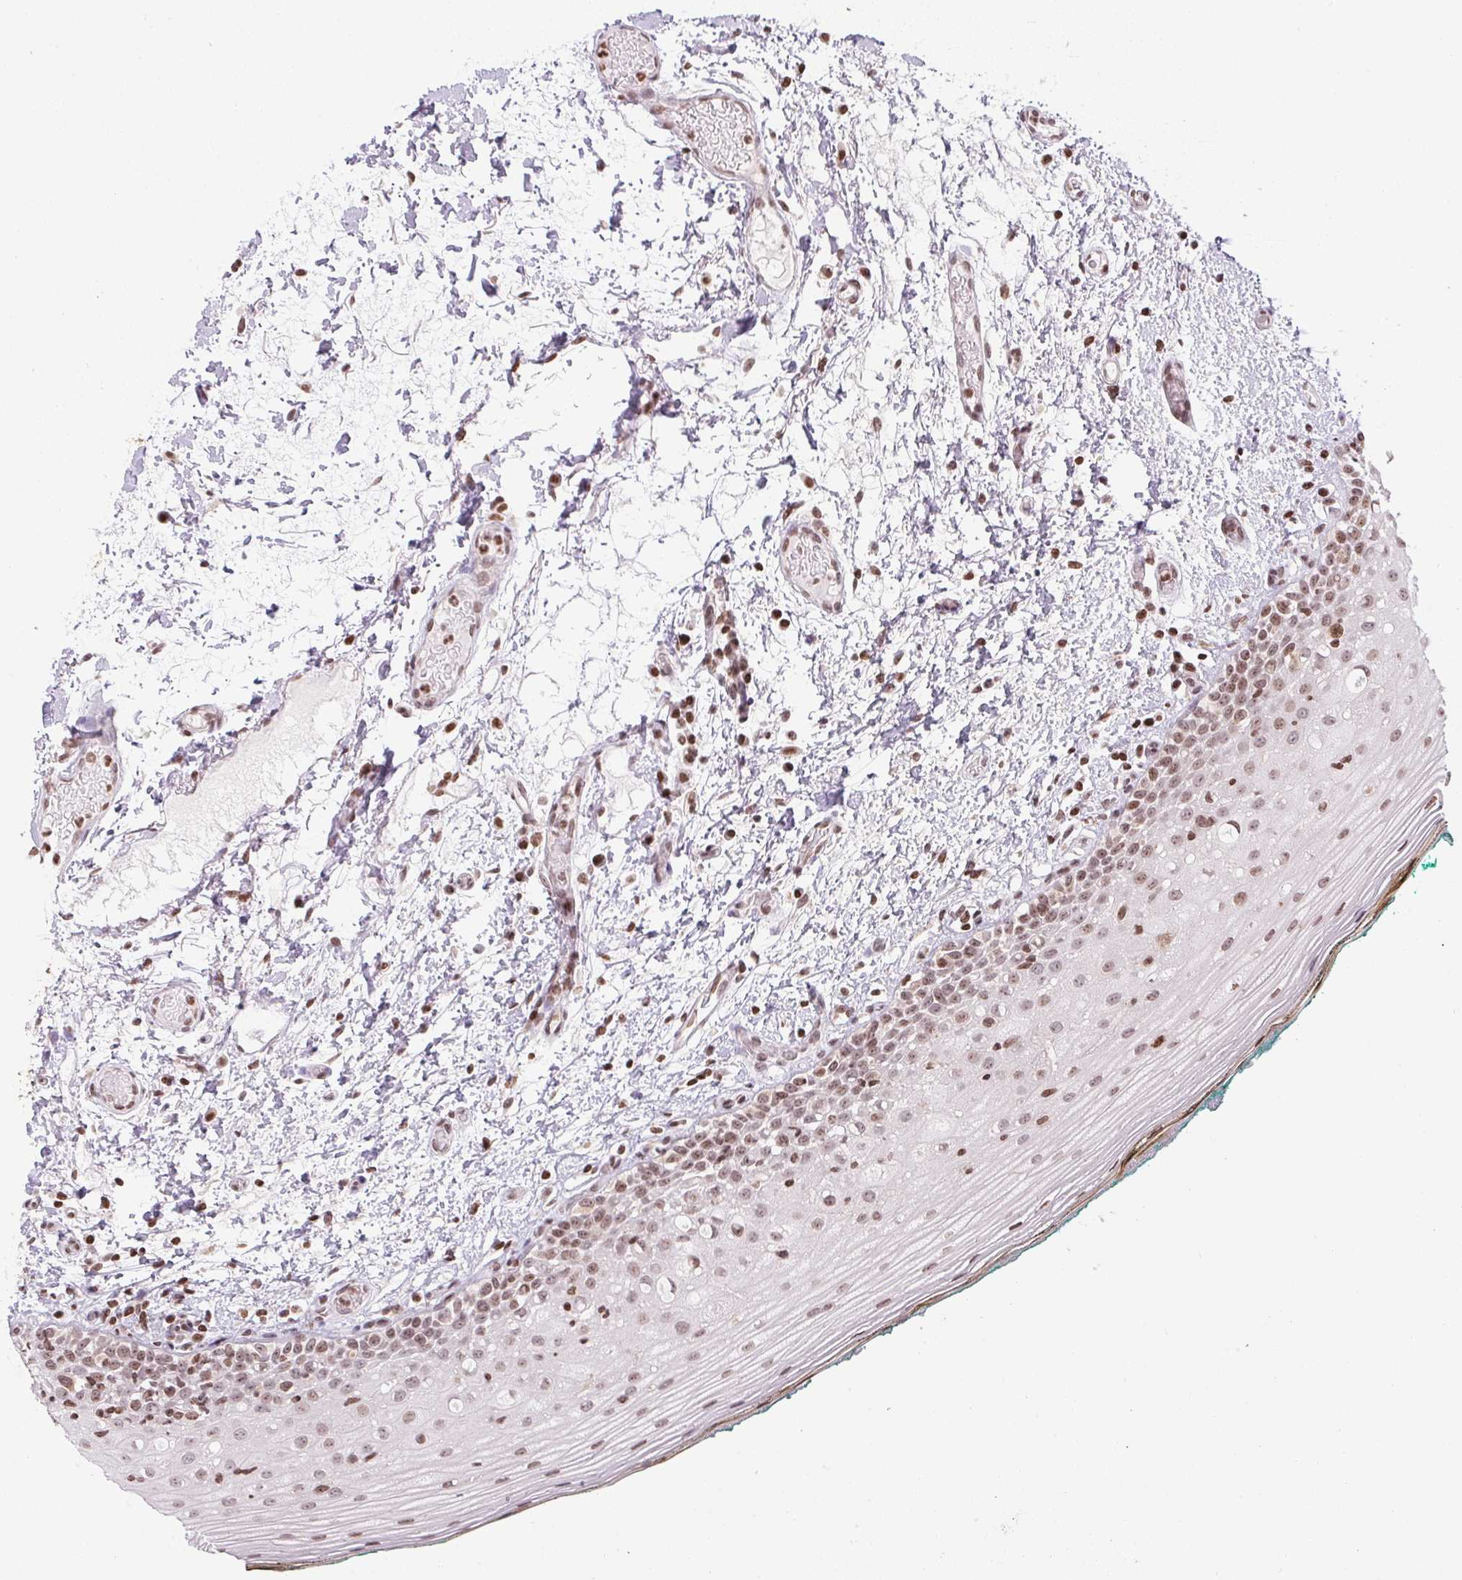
{"staining": {"intensity": "moderate", "quantity": "25%-75%", "location": "nuclear"}, "tissue": "oral mucosa", "cell_type": "Squamous epithelial cells", "image_type": "normal", "snomed": [{"axis": "morphology", "description": "Normal tissue, NOS"}, {"axis": "topography", "description": "Oral tissue"}], "caption": "Protein positivity by IHC shows moderate nuclear positivity in approximately 25%-75% of squamous epithelial cells in unremarkable oral mucosa.", "gene": "RNF181", "patient": {"sex": "female", "age": 83}}